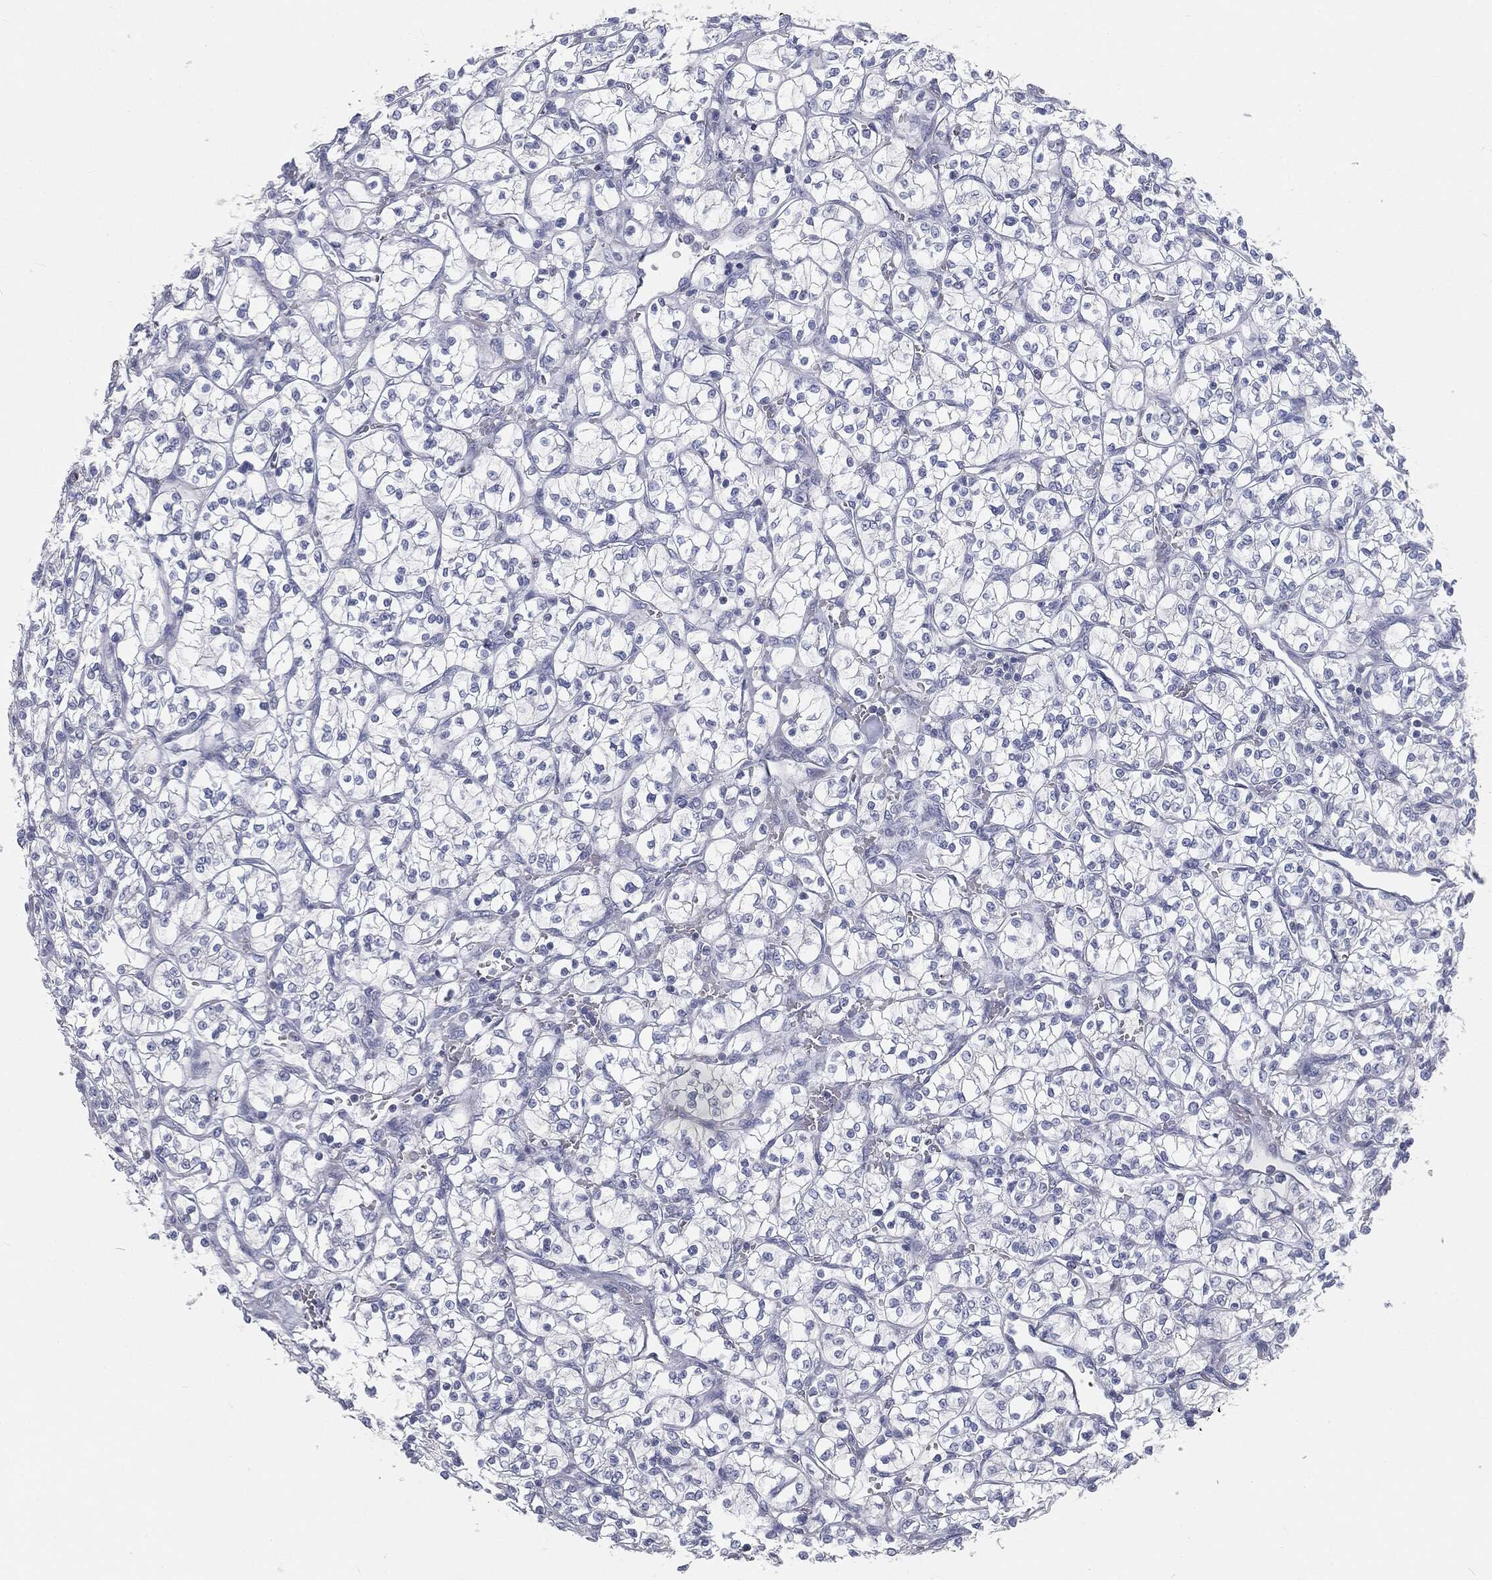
{"staining": {"intensity": "negative", "quantity": "none", "location": "none"}, "tissue": "renal cancer", "cell_type": "Tumor cells", "image_type": "cancer", "snomed": [{"axis": "morphology", "description": "Adenocarcinoma, NOS"}, {"axis": "topography", "description": "Kidney"}], "caption": "IHC histopathology image of human adenocarcinoma (renal) stained for a protein (brown), which reveals no positivity in tumor cells.", "gene": "CAV3", "patient": {"sex": "female", "age": 64}}